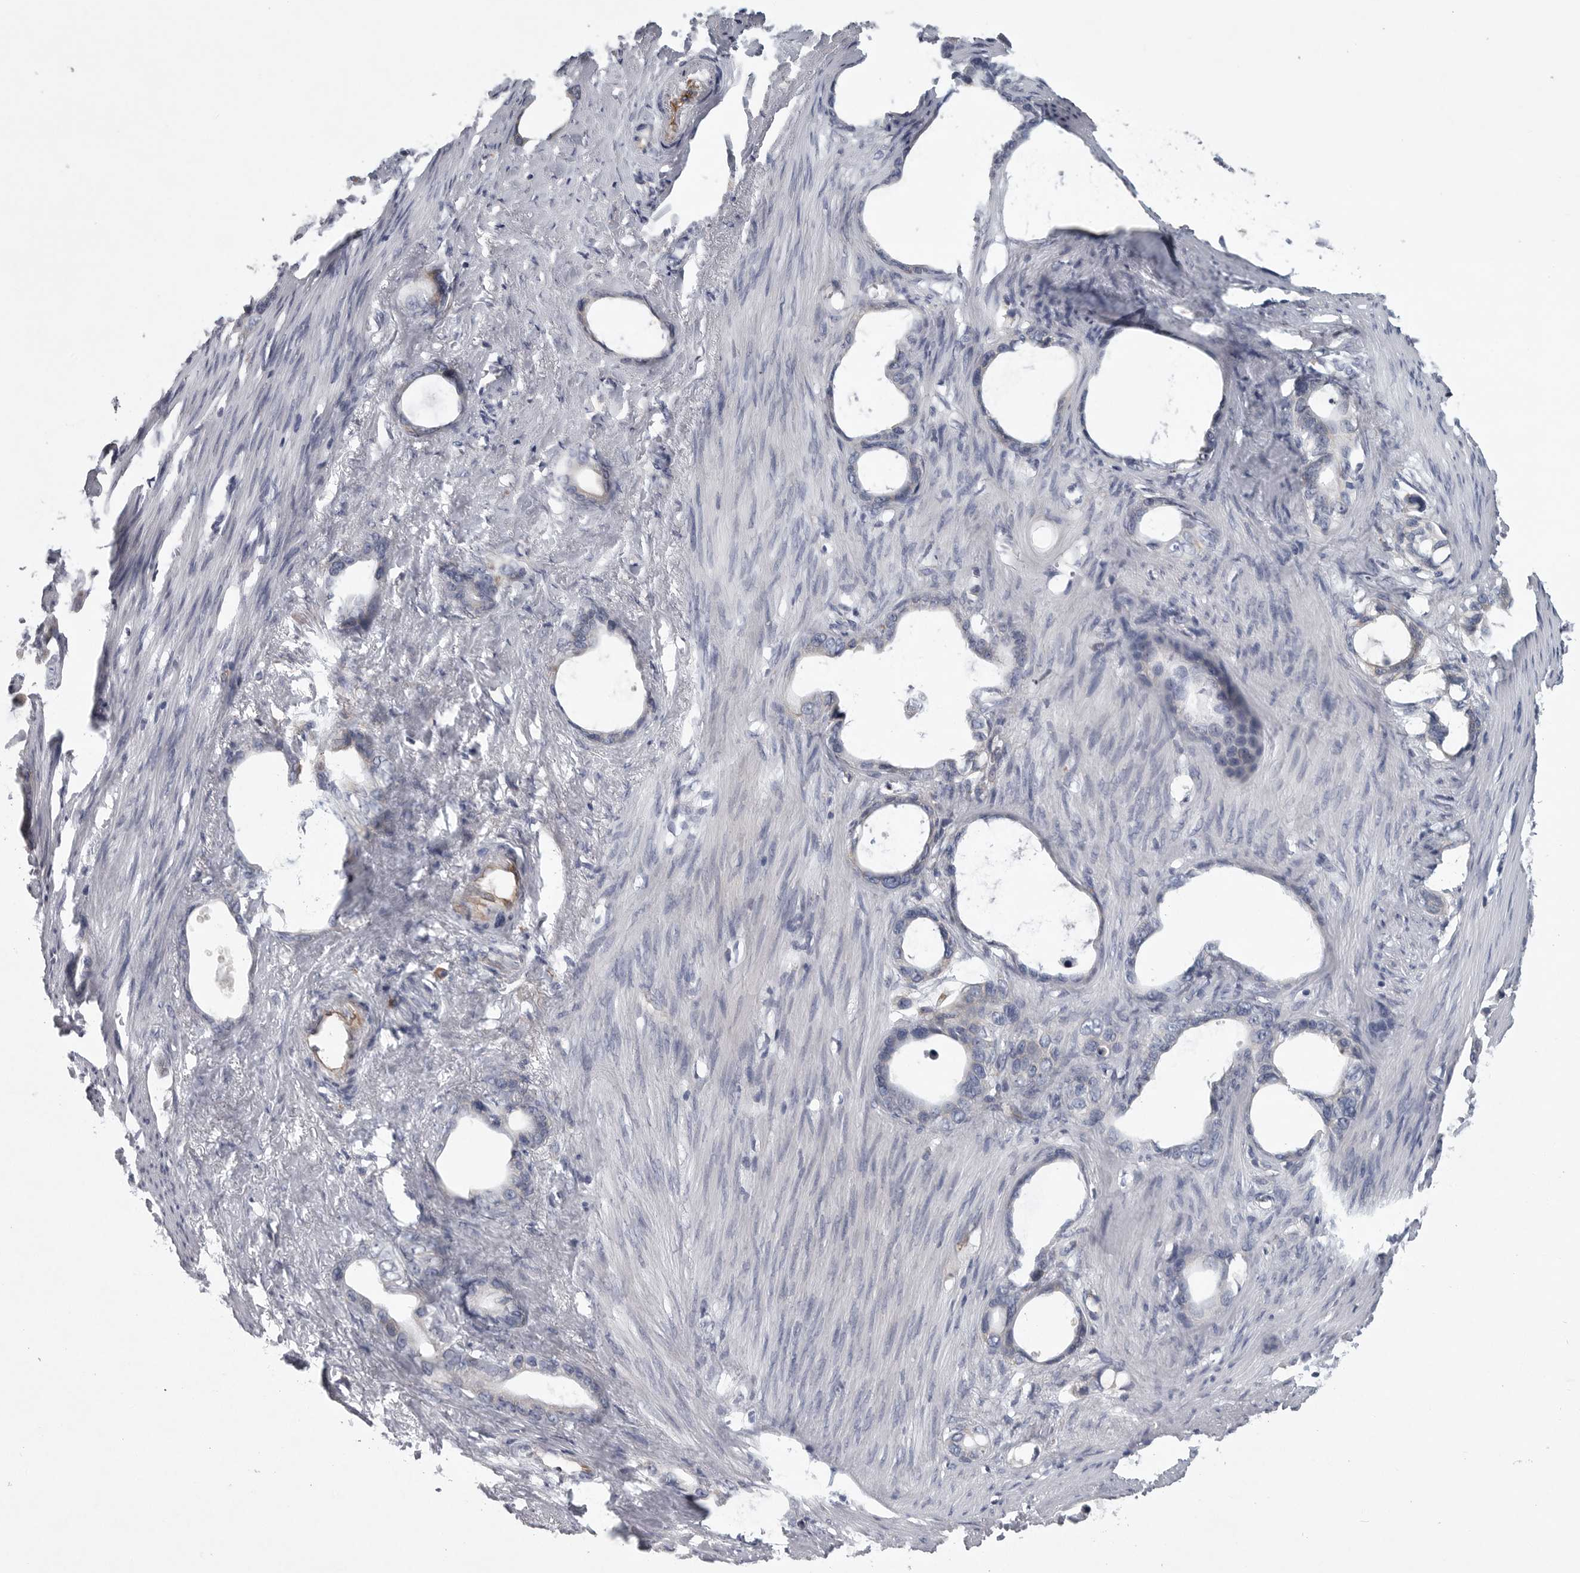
{"staining": {"intensity": "negative", "quantity": "none", "location": "none"}, "tissue": "stomach cancer", "cell_type": "Tumor cells", "image_type": "cancer", "snomed": [{"axis": "morphology", "description": "Adenocarcinoma, NOS"}, {"axis": "topography", "description": "Stomach"}], "caption": "Tumor cells show no significant protein staining in stomach cancer.", "gene": "MINPP1", "patient": {"sex": "female", "age": 75}}